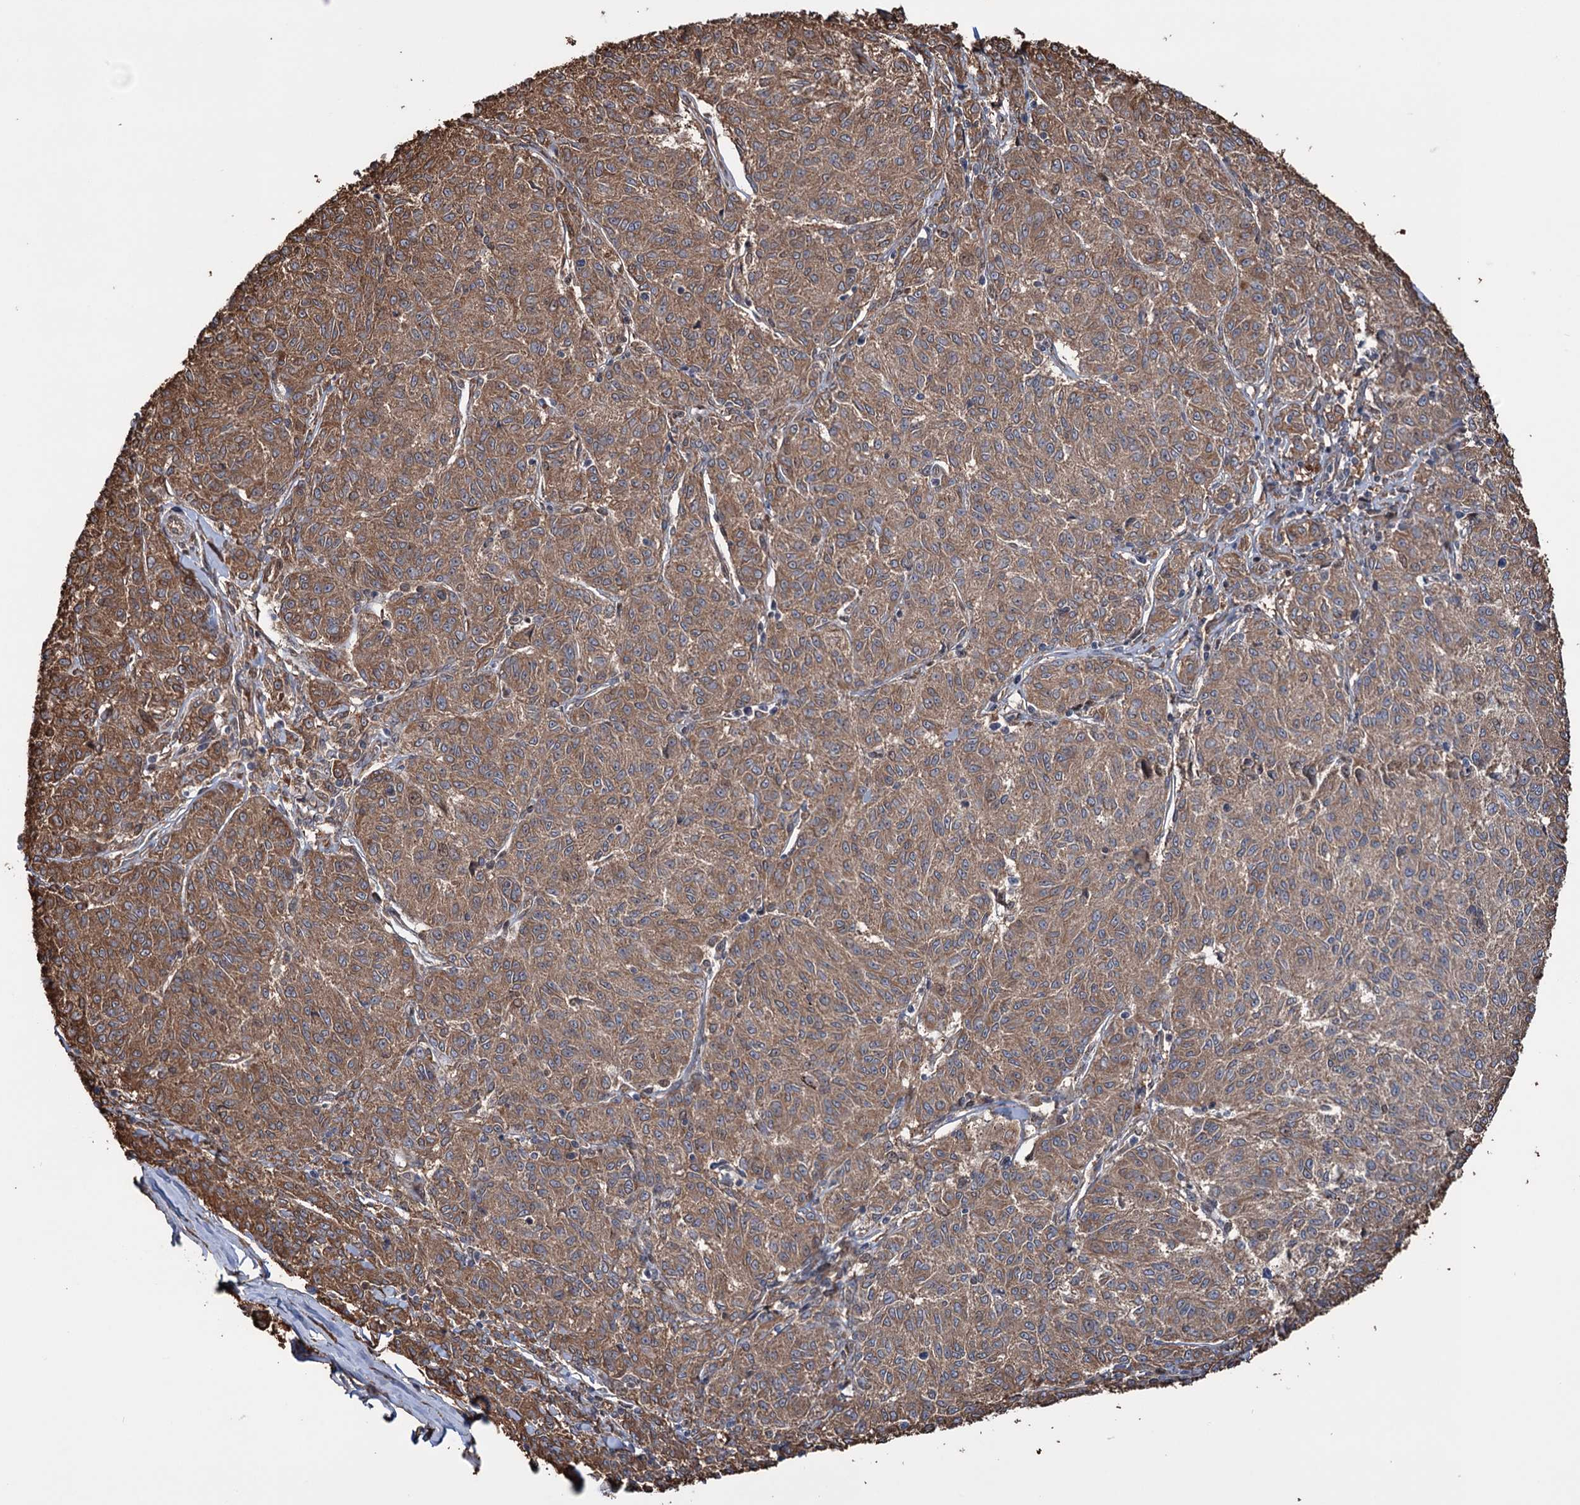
{"staining": {"intensity": "moderate", "quantity": ">75%", "location": "cytoplasmic/membranous"}, "tissue": "melanoma", "cell_type": "Tumor cells", "image_type": "cancer", "snomed": [{"axis": "morphology", "description": "Malignant melanoma, NOS"}, {"axis": "topography", "description": "Skin"}], "caption": "A brown stain labels moderate cytoplasmic/membranous staining of a protein in human malignant melanoma tumor cells. (DAB (3,3'-diaminobenzidine) IHC, brown staining for protein, blue staining for nuclei).", "gene": "NCAPD2", "patient": {"sex": "female", "age": 72}}